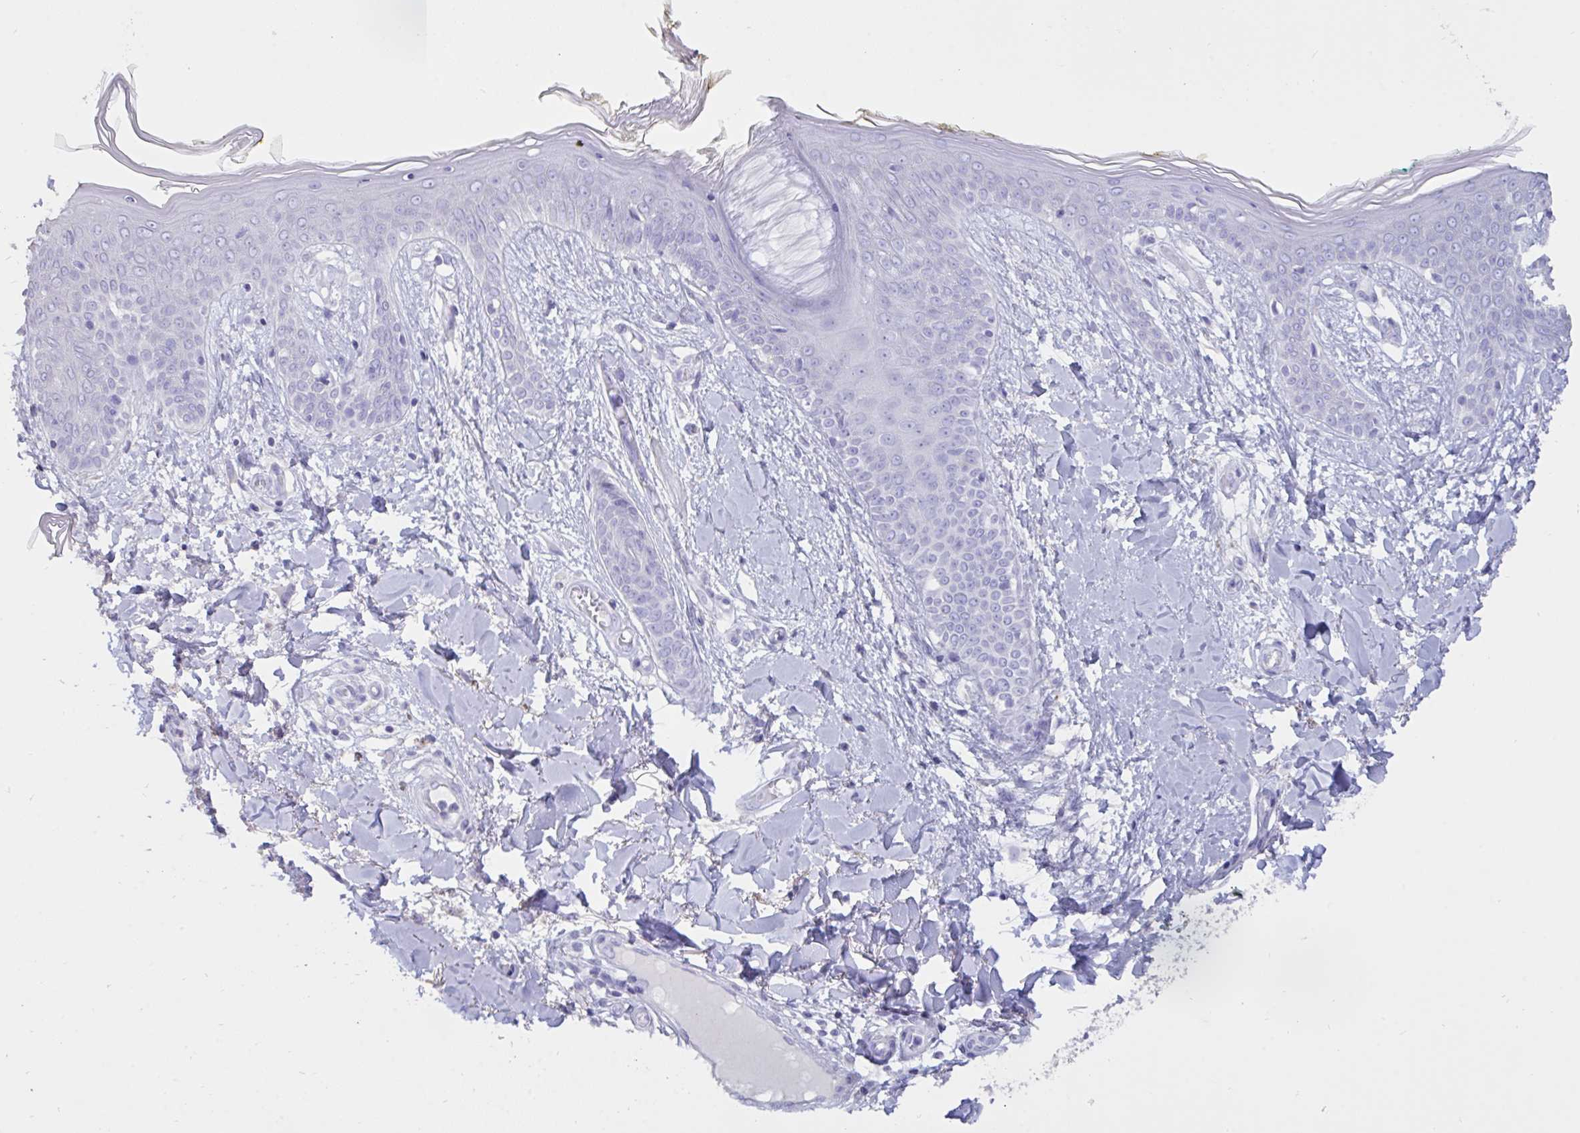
{"staining": {"intensity": "negative", "quantity": "none", "location": "none"}, "tissue": "skin", "cell_type": "Fibroblasts", "image_type": "normal", "snomed": [{"axis": "morphology", "description": "Normal tissue, NOS"}, {"axis": "topography", "description": "Skin"}], "caption": "High power microscopy histopathology image of an immunohistochemistry histopathology image of normal skin, revealing no significant expression in fibroblasts.", "gene": "TNNC1", "patient": {"sex": "female", "age": 34}}